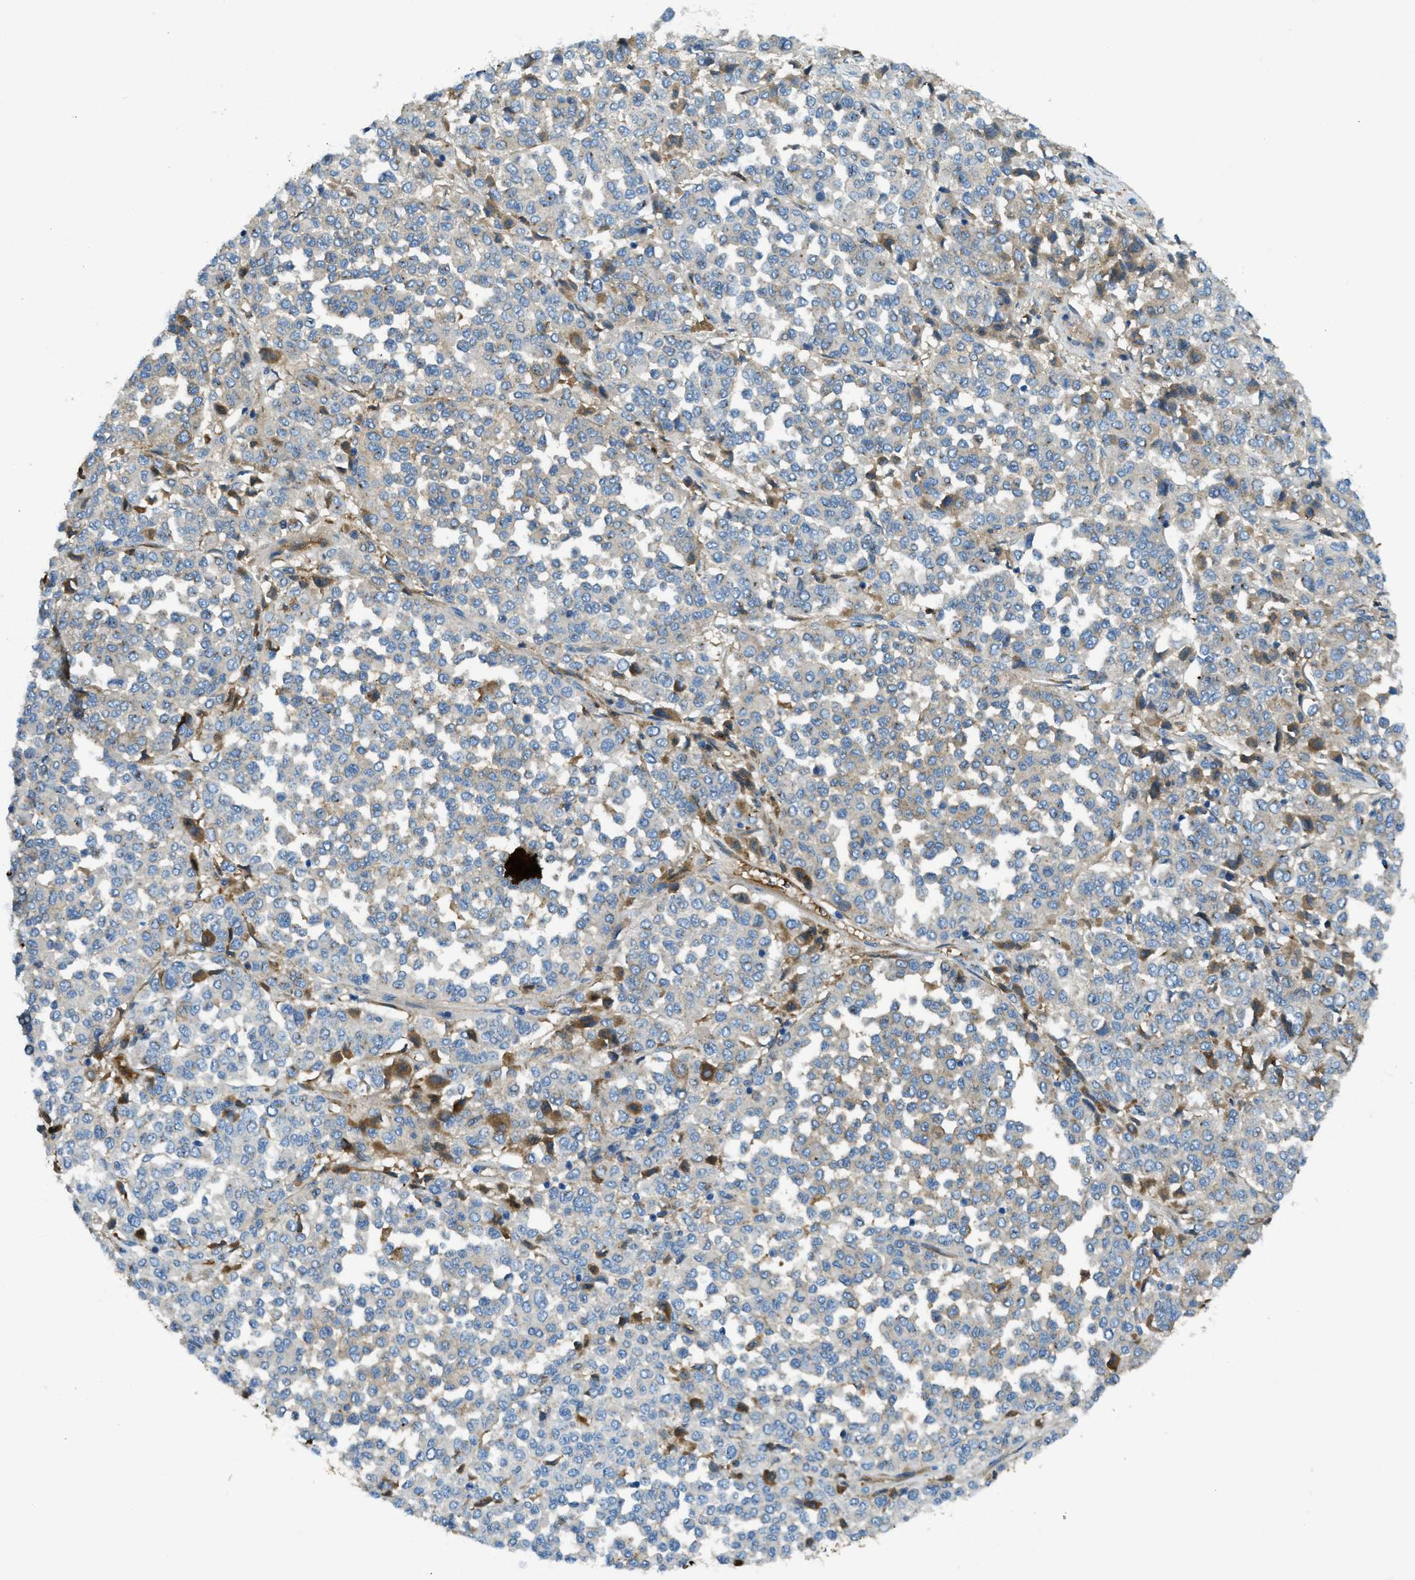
{"staining": {"intensity": "weak", "quantity": "<25%", "location": "cytoplasmic/membranous"}, "tissue": "melanoma", "cell_type": "Tumor cells", "image_type": "cancer", "snomed": [{"axis": "morphology", "description": "Malignant melanoma, Metastatic site"}, {"axis": "topography", "description": "Pancreas"}], "caption": "Immunohistochemistry (IHC) micrograph of neoplastic tissue: malignant melanoma (metastatic site) stained with DAB (3,3'-diaminobenzidine) displays no significant protein positivity in tumor cells. (DAB (3,3'-diaminobenzidine) immunohistochemistry (IHC) visualized using brightfield microscopy, high magnification).", "gene": "TRIM59", "patient": {"sex": "female", "age": 30}}